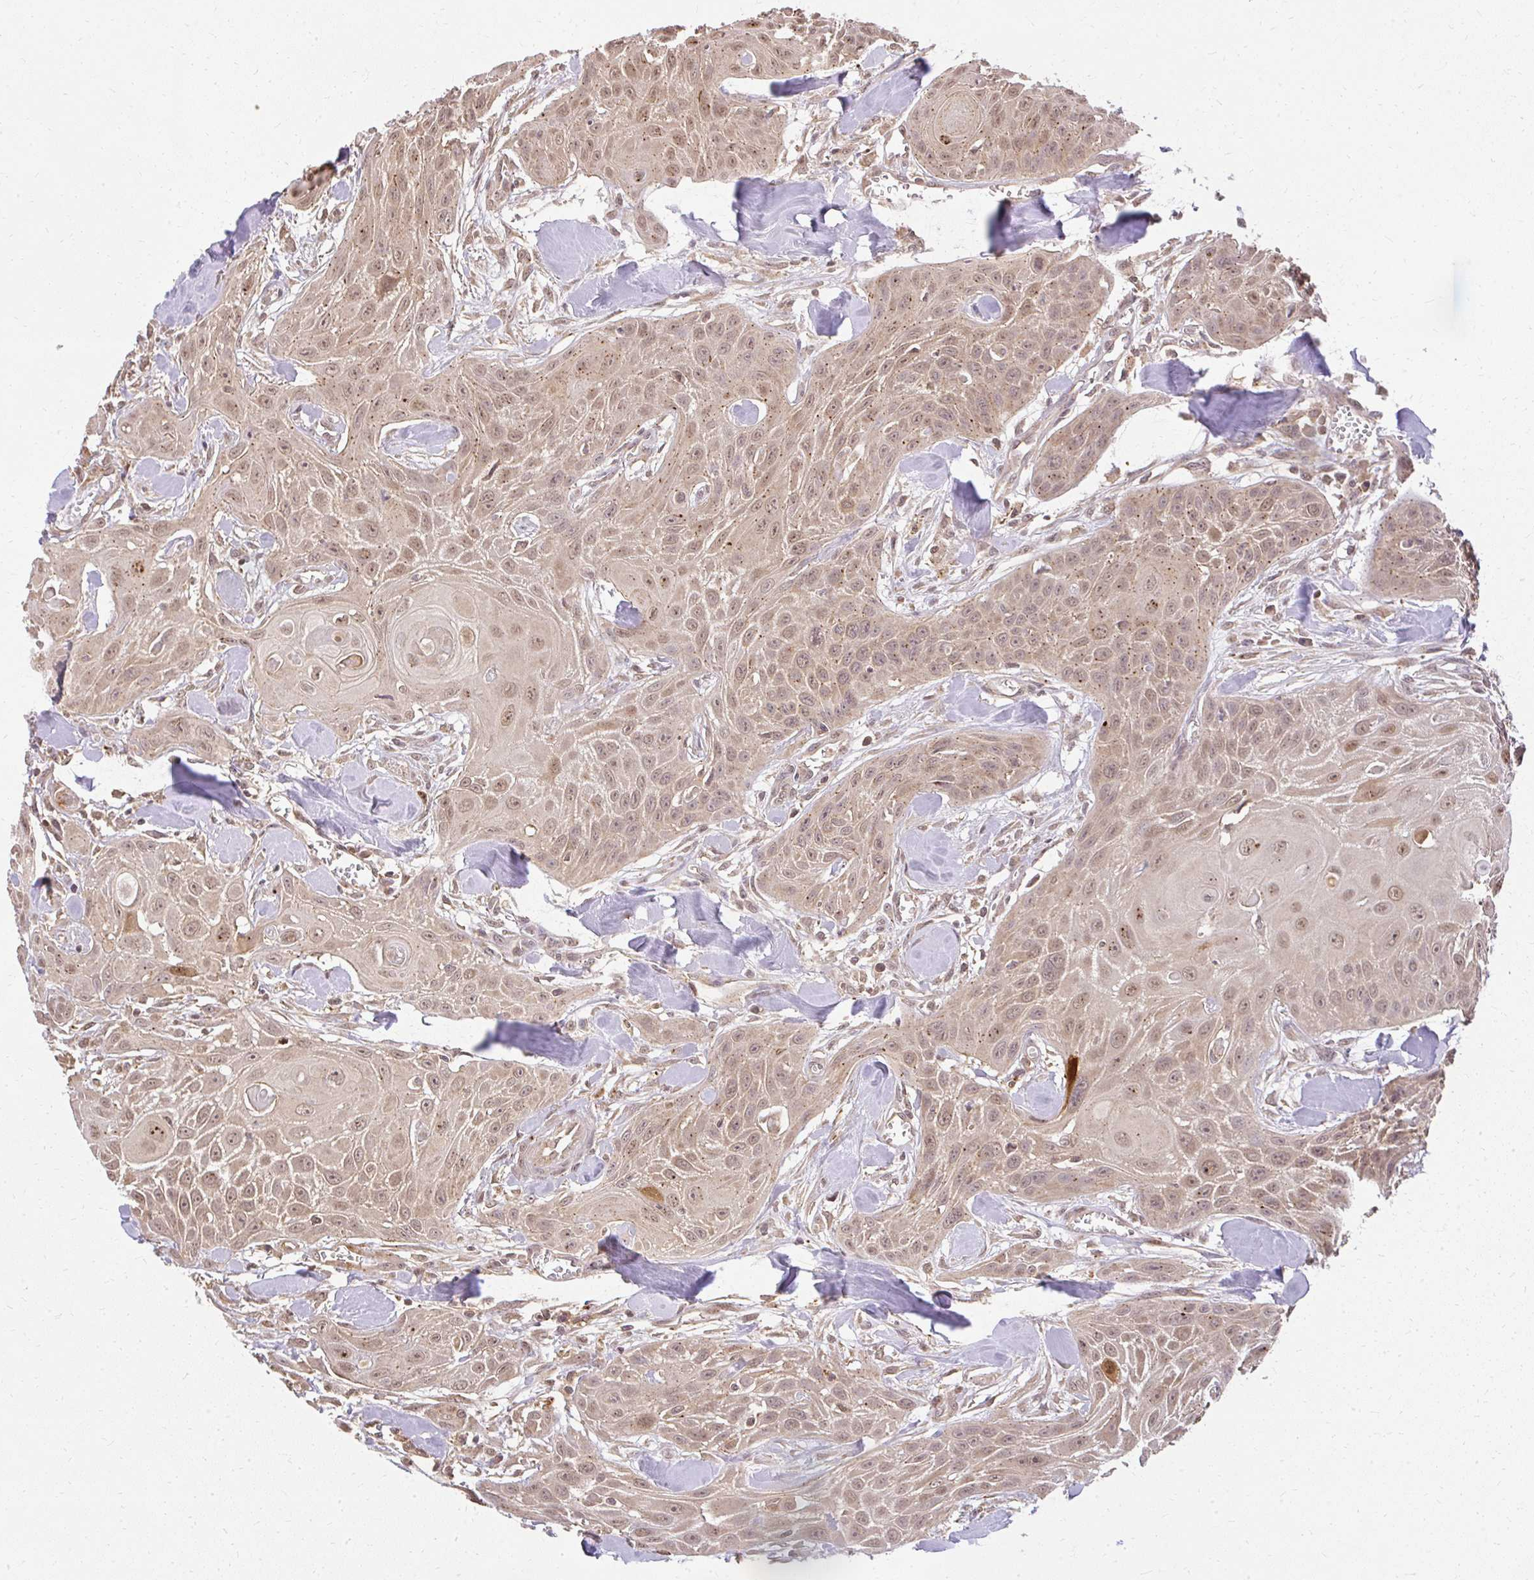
{"staining": {"intensity": "moderate", "quantity": ">75%", "location": "nuclear"}, "tissue": "head and neck cancer", "cell_type": "Tumor cells", "image_type": "cancer", "snomed": [{"axis": "morphology", "description": "Squamous cell carcinoma, NOS"}, {"axis": "topography", "description": "Lymph node"}, {"axis": "topography", "description": "Salivary gland"}, {"axis": "topography", "description": "Head-Neck"}], "caption": "High-magnification brightfield microscopy of squamous cell carcinoma (head and neck) stained with DAB (3,3'-diaminobenzidine) (brown) and counterstained with hematoxylin (blue). tumor cells exhibit moderate nuclear expression is present in approximately>75% of cells.", "gene": "LARS2", "patient": {"sex": "female", "age": 74}}